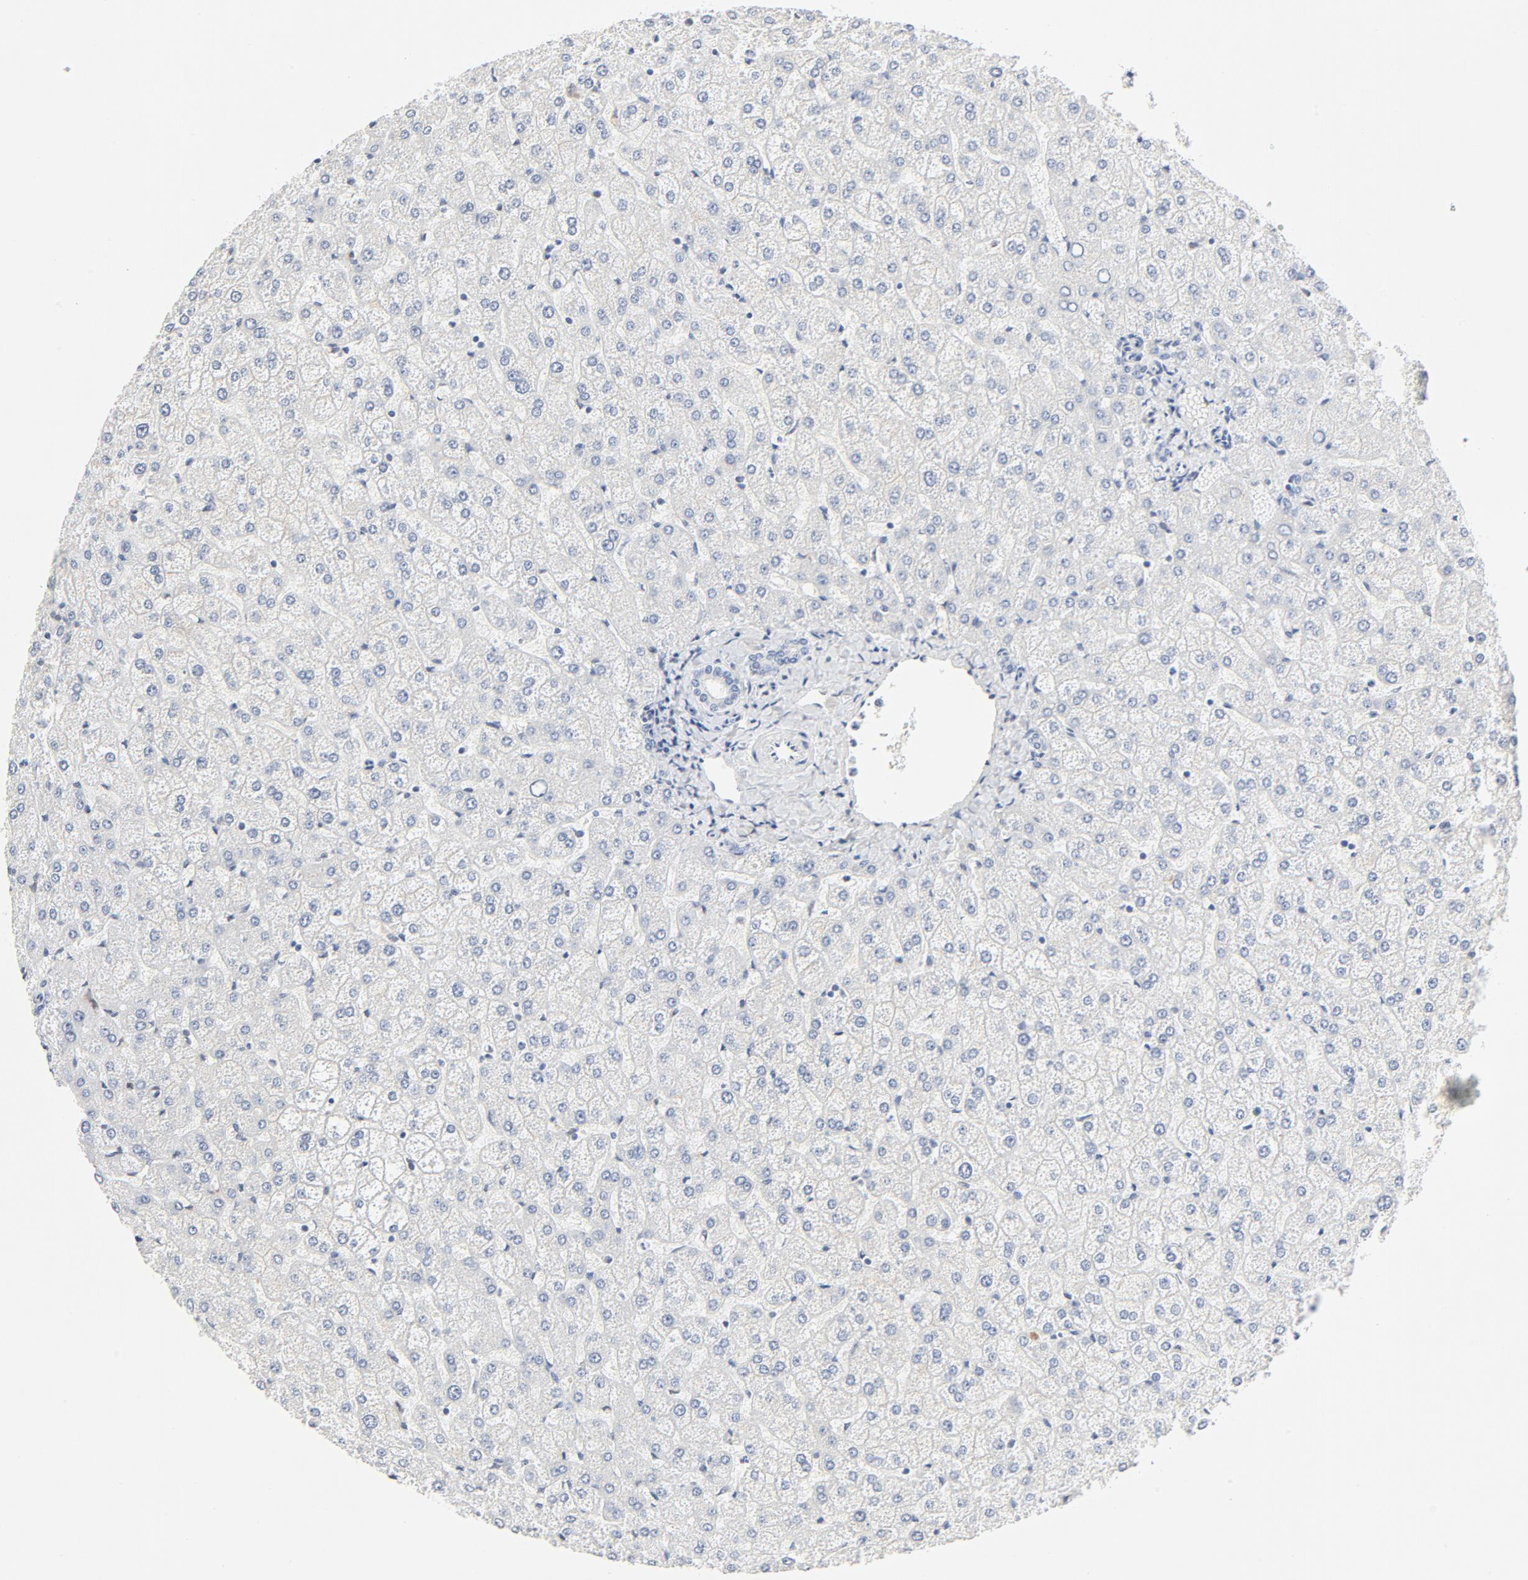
{"staining": {"intensity": "negative", "quantity": "none", "location": "none"}, "tissue": "liver", "cell_type": "Cholangiocytes", "image_type": "normal", "snomed": [{"axis": "morphology", "description": "Normal tissue, NOS"}, {"axis": "topography", "description": "Liver"}], "caption": "An immunohistochemistry (IHC) image of normal liver is shown. There is no staining in cholangiocytes of liver.", "gene": "GTF2H1", "patient": {"sex": "female", "age": 32}}